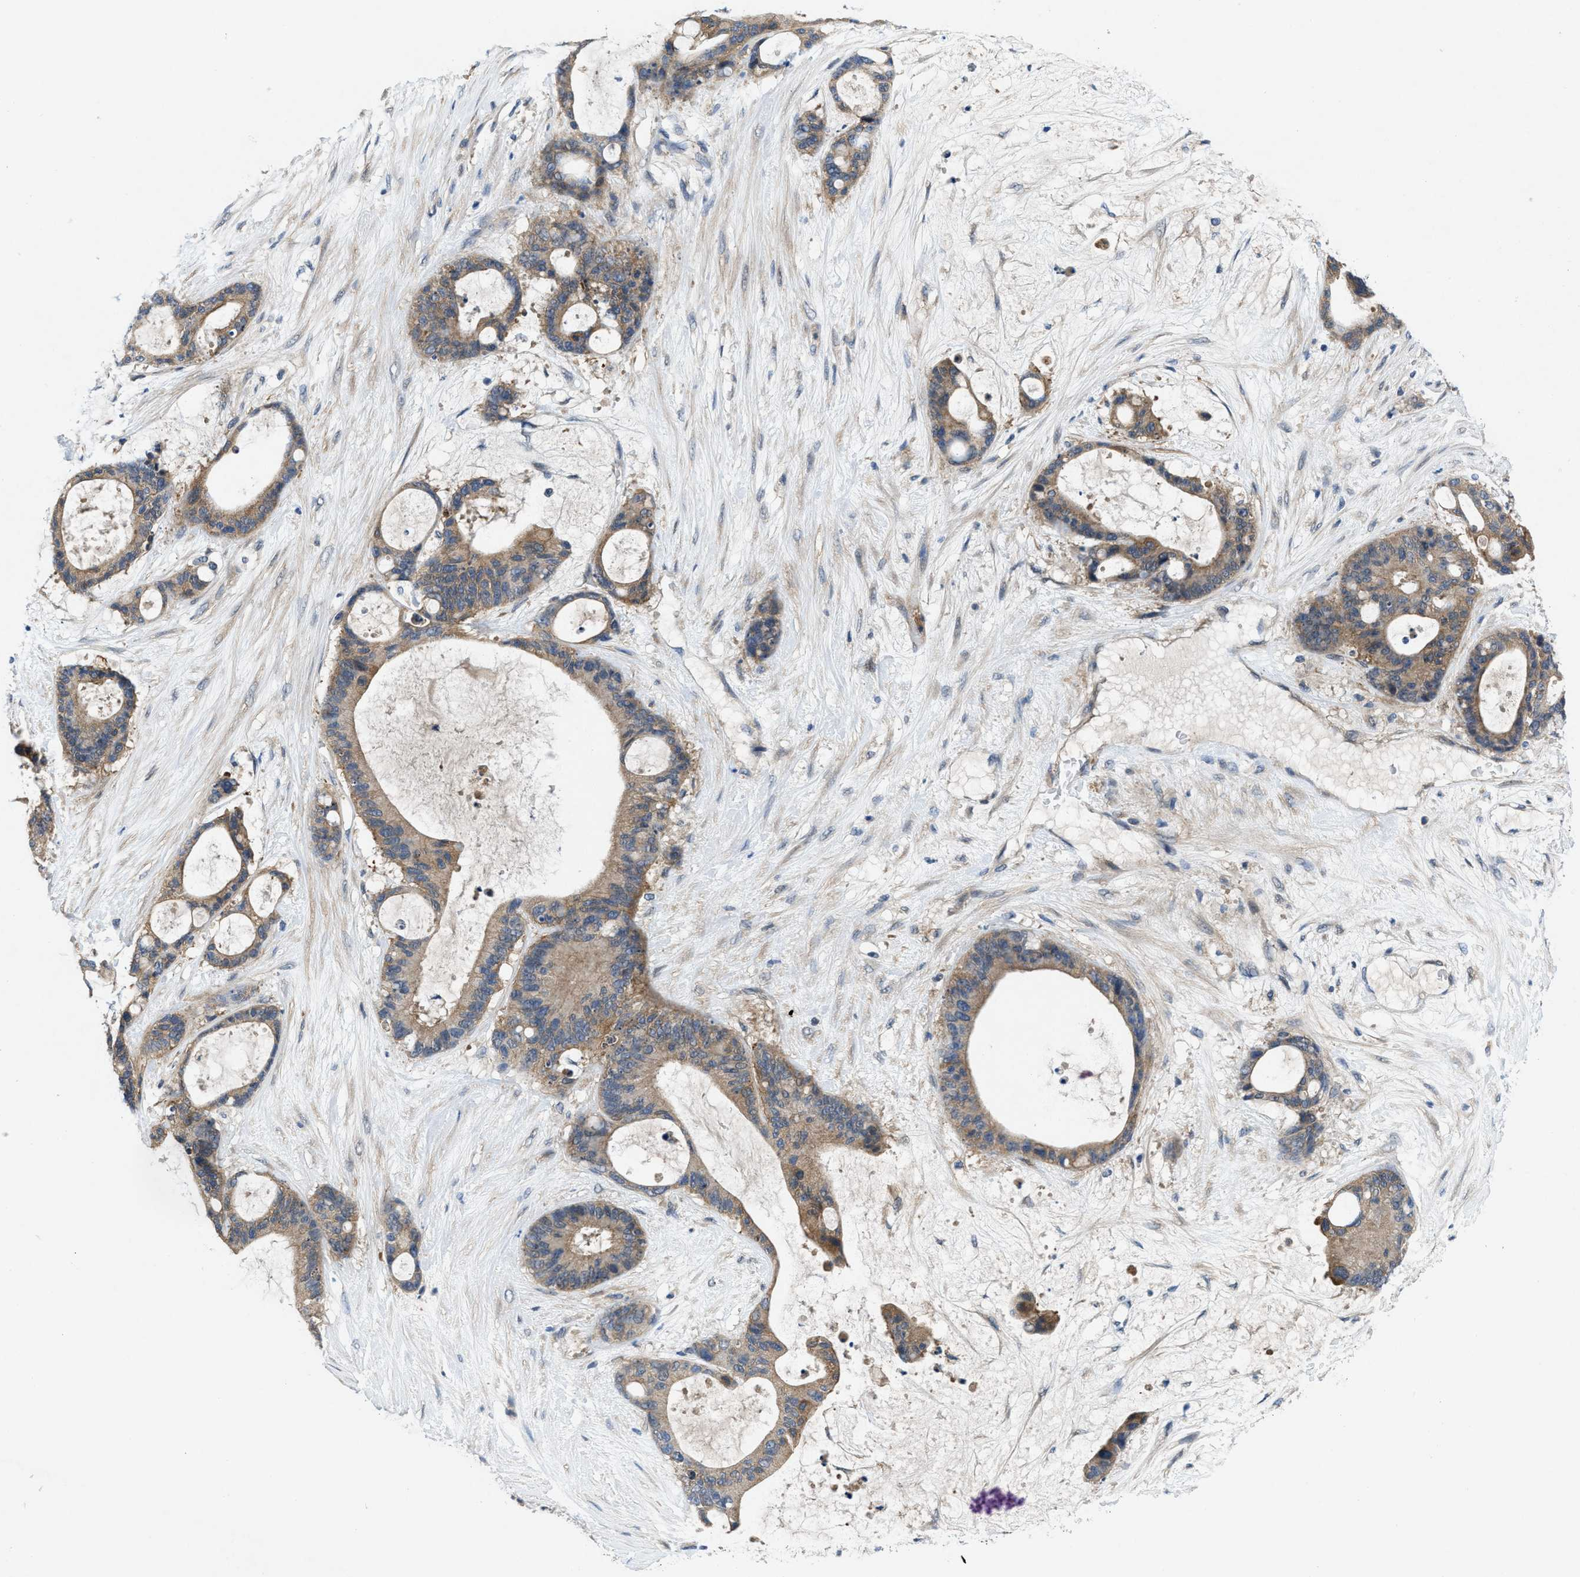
{"staining": {"intensity": "moderate", "quantity": ">75%", "location": "cytoplasmic/membranous"}, "tissue": "liver cancer", "cell_type": "Tumor cells", "image_type": "cancer", "snomed": [{"axis": "morphology", "description": "Cholangiocarcinoma"}, {"axis": "topography", "description": "Liver"}], "caption": "Liver cancer (cholangiocarcinoma) stained with DAB (3,3'-diaminobenzidine) immunohistochemistry (IHC) shows medium levels of moderate cytoplasmic/membranous staining in about >75% of tumor cells.", "gene": "PANX1", "patient": {"sex": "female", "age": 73}}